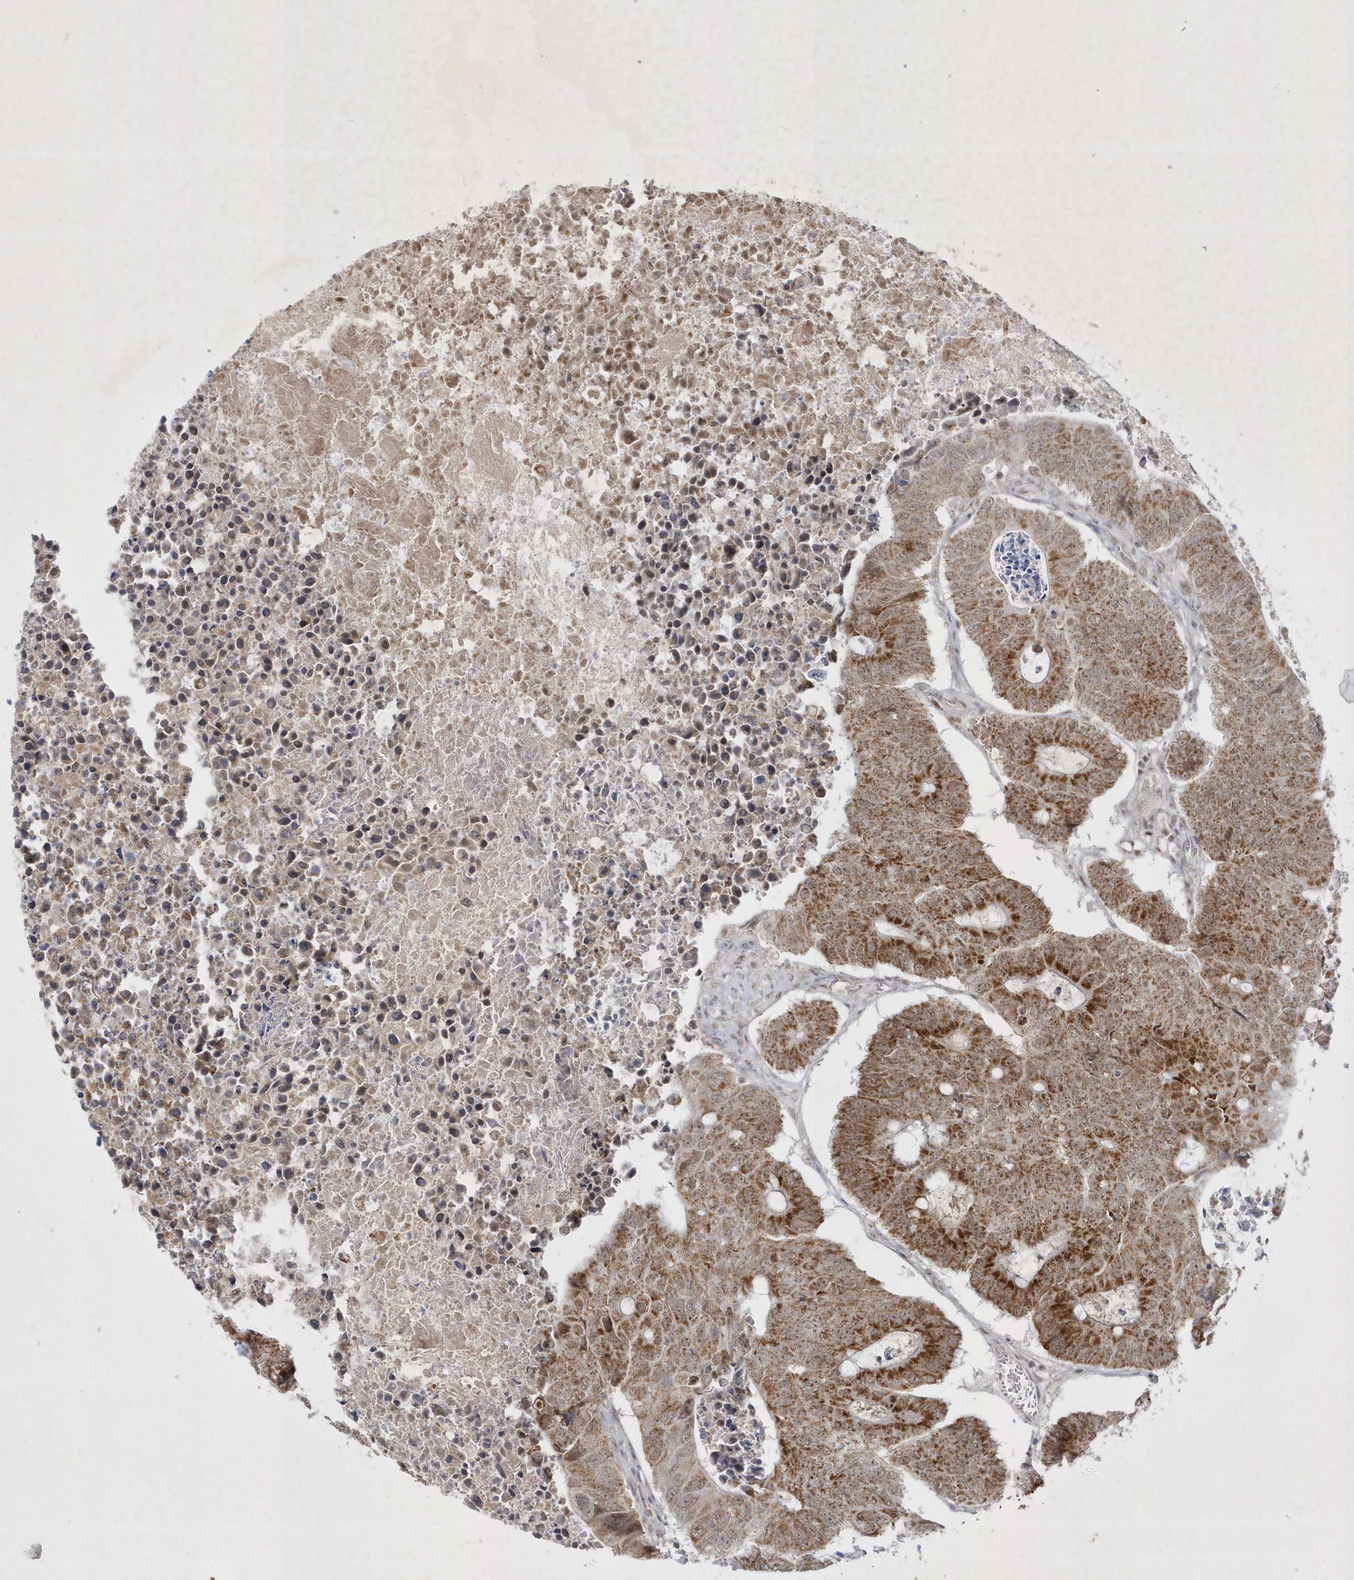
{"staining": {"intensity": "strong", "quantity": ">75%", "location": "cytoplasmic/membranous"}, "tissue": "colorectal cancer", "cell_type": "Tumor cells", "image_type": "cancer", "snomed": [{"axis": "morphology", "description": "Adenocarcinoma, NOS"}, {"axis": "topography", "description": "Colon"}], "caption": "Colorectal adenocarcinoma stained for a protein (brown) displays strong cytoplasmic/membranous positive staining in about >75% of tumor cells.", "gene": "CPSF3", "patient": {"sex": "male", "age": 87}}